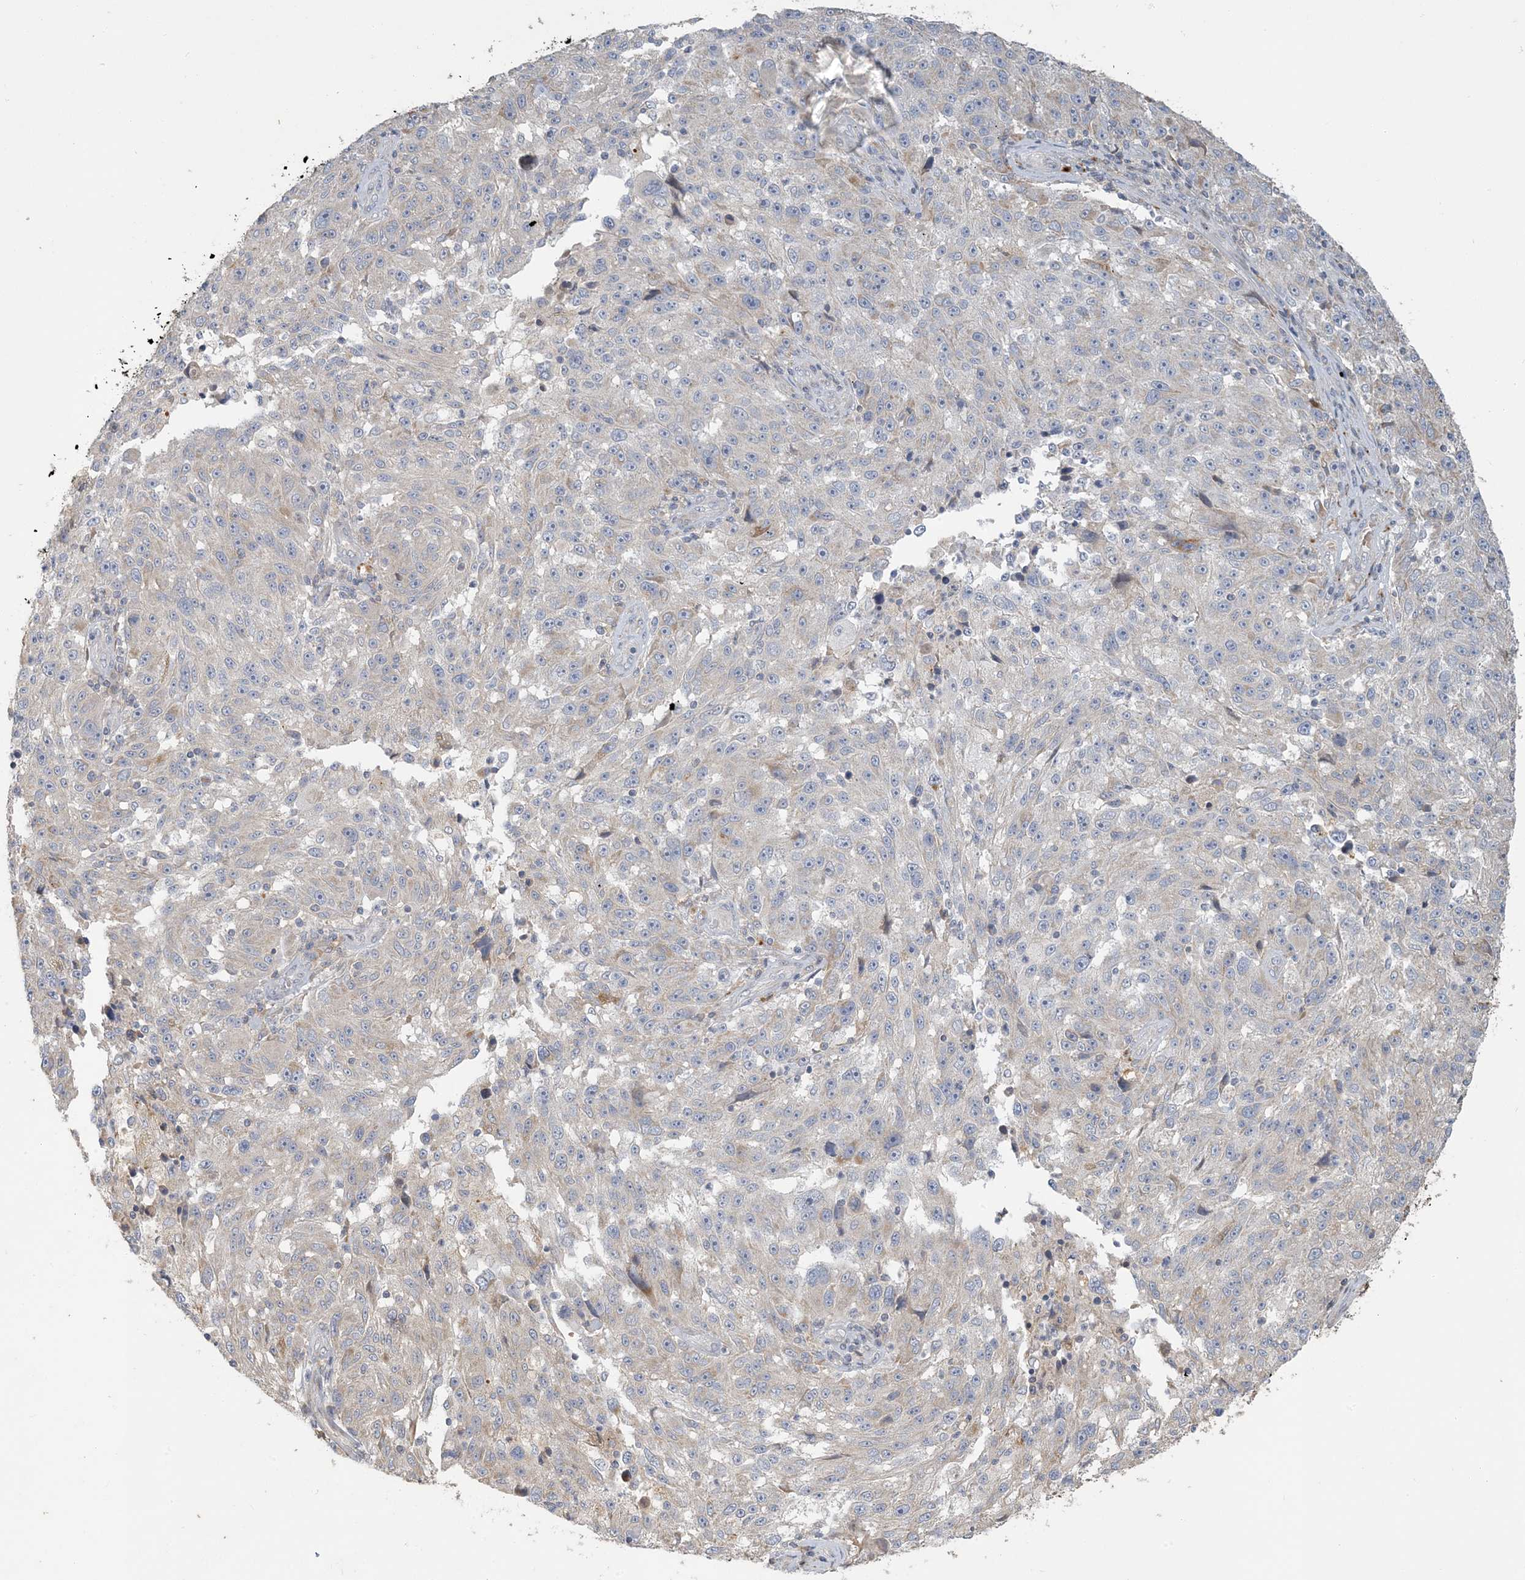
{"staining": {"intensity": "negative", "quantity": "none", "location": "none"}, "tissue": "melanoma", "cell_type": "Tumor cells", "image_type": "cancer", "snomed": [{"axis": "morphology", "description": "Malignant melanoma, NOS"}, {"axis": "topography", "description": "Skin"}], "caption": "Photomicrograph shows no protein staining in tumor cells of malignant melanoma tissue. (DAB IHC visualized using brightfield microscopy, high magnification).", "gene": "LTN1", "patient": {"sex": "male", "age": 53}}